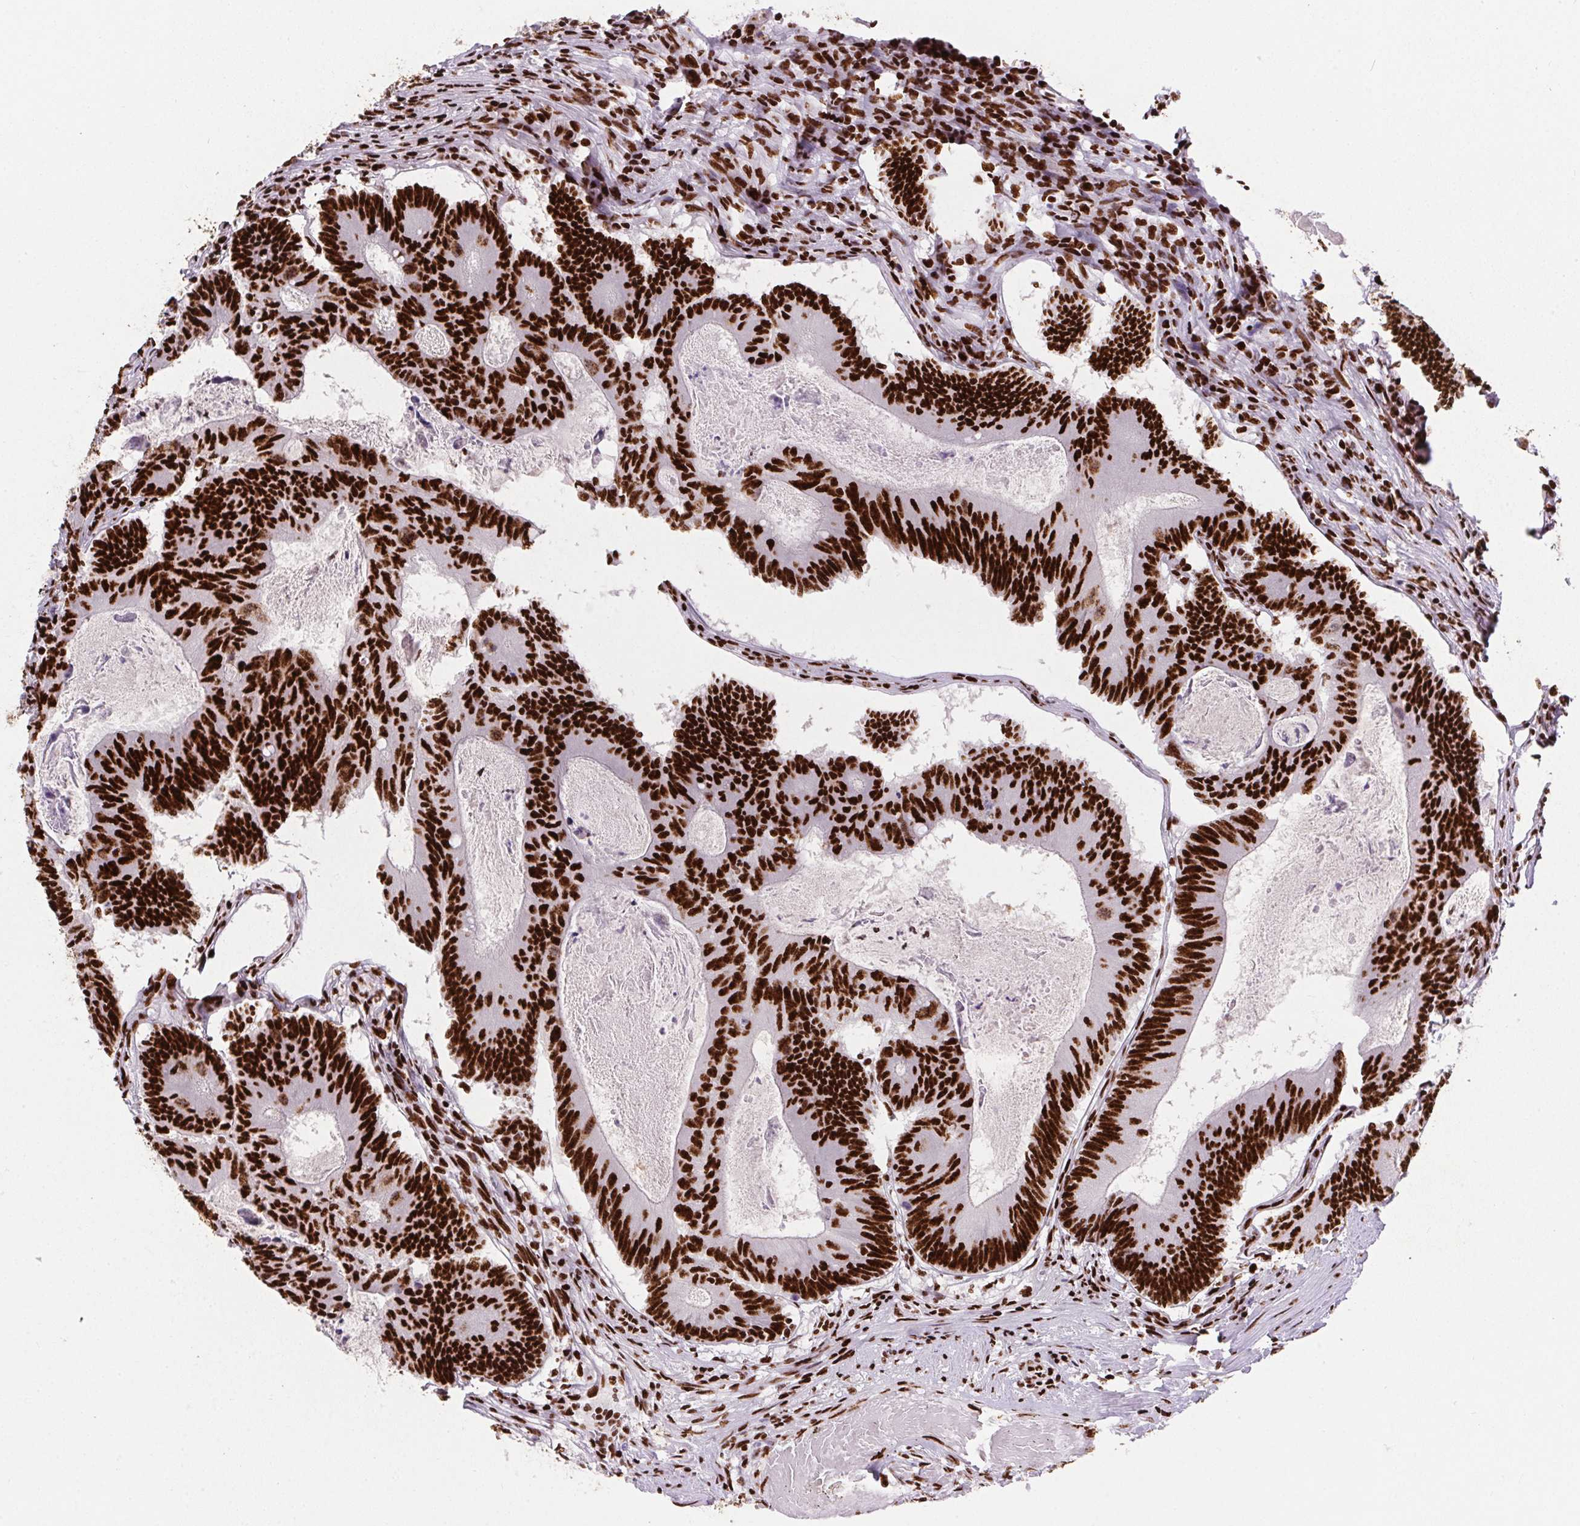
{"staining": {"intensity": "strong", "quantity": ">75%", "location": "nuclear"}, "tissue": "colorectal cancer", "cell_type": "Tumor cells", "image_type": "cancer", "snomed": [{"axis": "morphology", "description": "Adenocarcinoma, NOS"}, {"axis": "topography", "description": "Colon"}], "caption": "Tumor cells reveal strong nuclear staining in about >75% of cells in colorectal cancer. (DAB (3,3'-diaminobenzidine) = brown stain, brightfield microscopy at high magnification).", "gene": "PAGE3", "patient": {"sex": "female", "age": 70}}